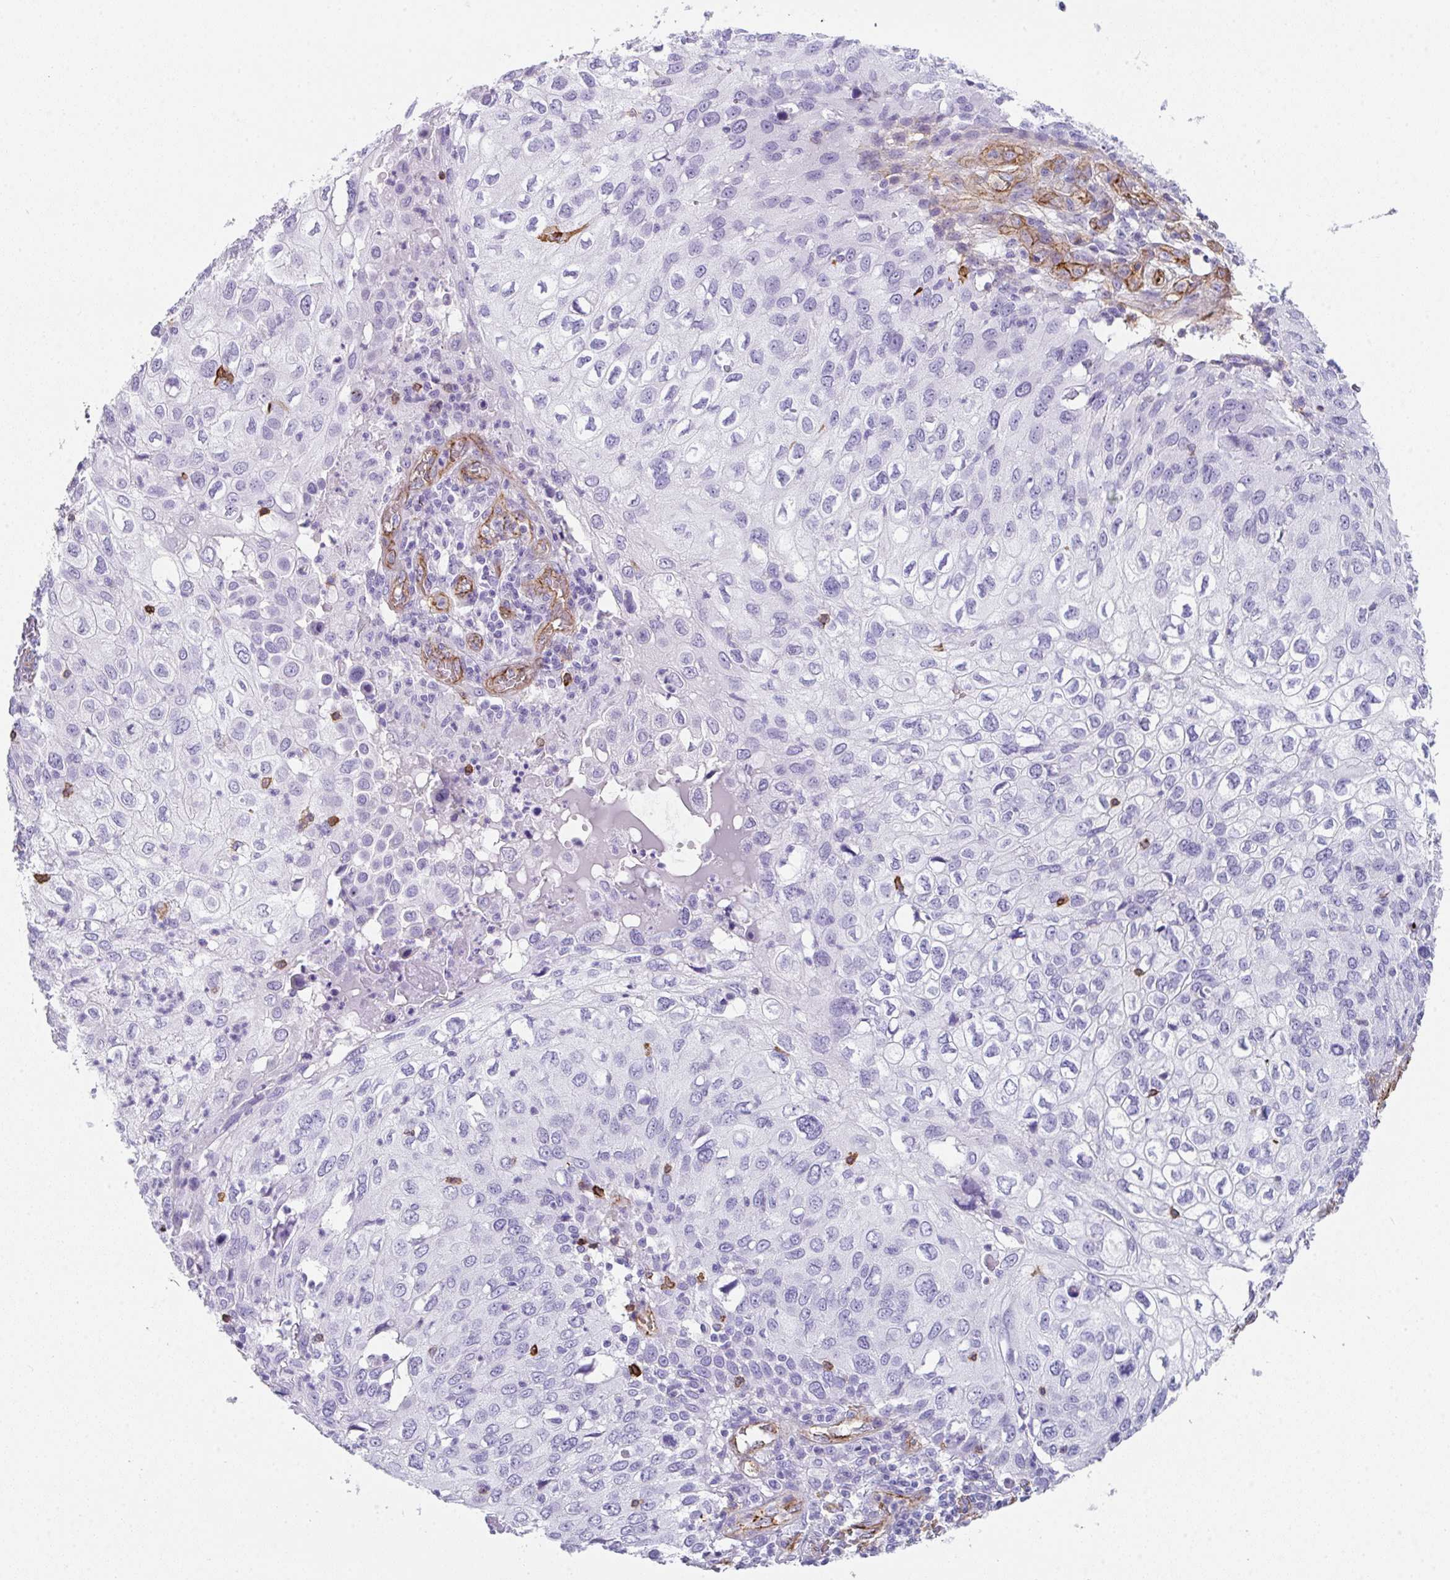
{"staining": {"intensity": "negative", "quantity": "none", "location": "none"}, "tissue": "skin cancer", "cell_type": "Tumor cells", "image_type": "cancer", "snomed": [{"axis": "morphology", "description": "Squamous cell carcinoma, NOS"}, {"axis": "topography", "description": "Skin"}], "caption": "A photomicrograph of skin cancer stained for a protein exhibits no brown staining in tumor cells. (DAB (3,3'-diaminobenzidine) IHC, high magnification).", "gene": "DBN1", "patient": {"sex": "male", "age": 87}}